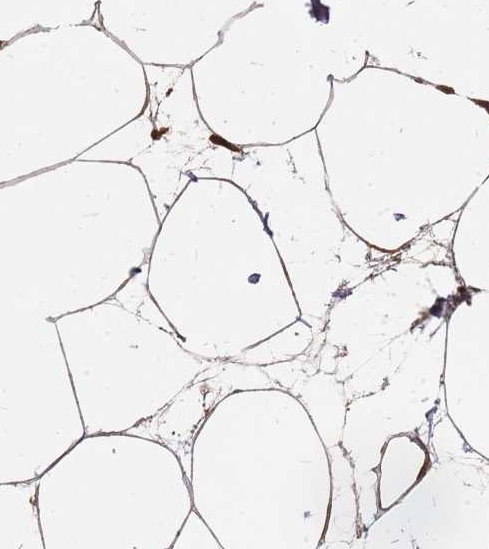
{"staining": {"intensity": "moderate", "quantity": ">75%", "location": "cytoplasmic/membranous,nuclear"}, "tissue": "adipose tissue", "cell_type": "Adipocytes", "image_type": "normal", "snomed": [{"axis": "morphology", "description": "Normal tissue, NOS"}, {"axis": "topography", "description": "Adipose tissue"}], "caption": "Moderate cytoplasmic/membranous,nuclear positivity is seen in approximately >75% of adipocytes in normal adipose tissue. (Stains: DAB in brown, nuclei in blue, Microscopy: brightfield microscopy at high magnification).", "gene": "TRABD", "patient": {"sex": "female", "age": 37}}